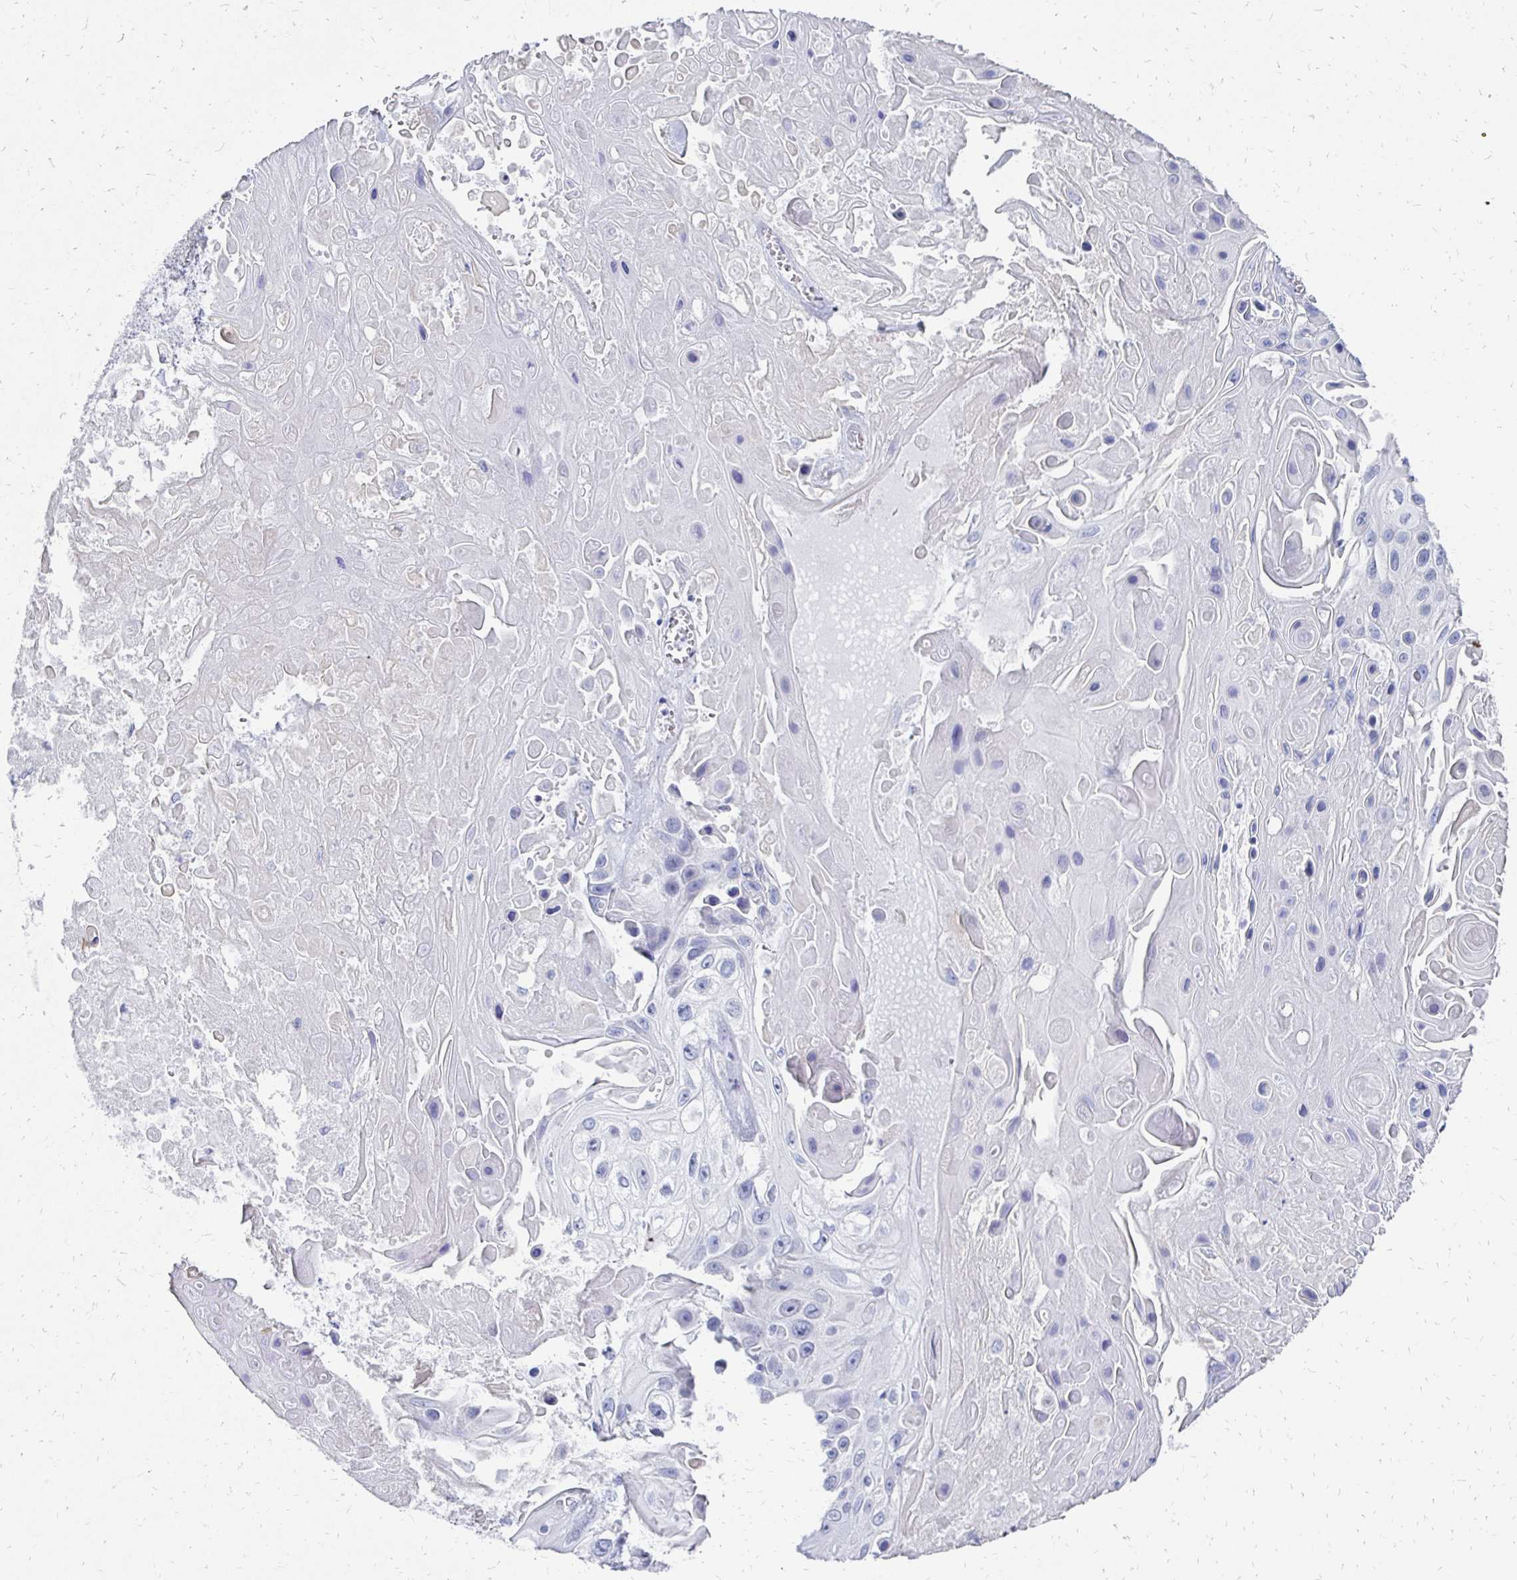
{"staining": {"intensity": "negative", "quantity": "none", "location": "none"}, "tissue": "skin cancer", "cell_type": "Tumor cells", "image_type": "cancer", "snomed": [{"axis": "morphology", "description": "Squamous cell carcinoma, NOS"}, {"axis": "topography", "description": "Skin"}], "caption": "Micrograph shows no protein expression in tumor cells of skin squamous cell carcinoma tissue. (DAB (3,3'-diaminobenzidine) immunohistochemistry (IHC) visualized using brightfield microscopy, high magnification).", "gene": "SYCP3", "patient": {"sex": "male", "age": 82}}